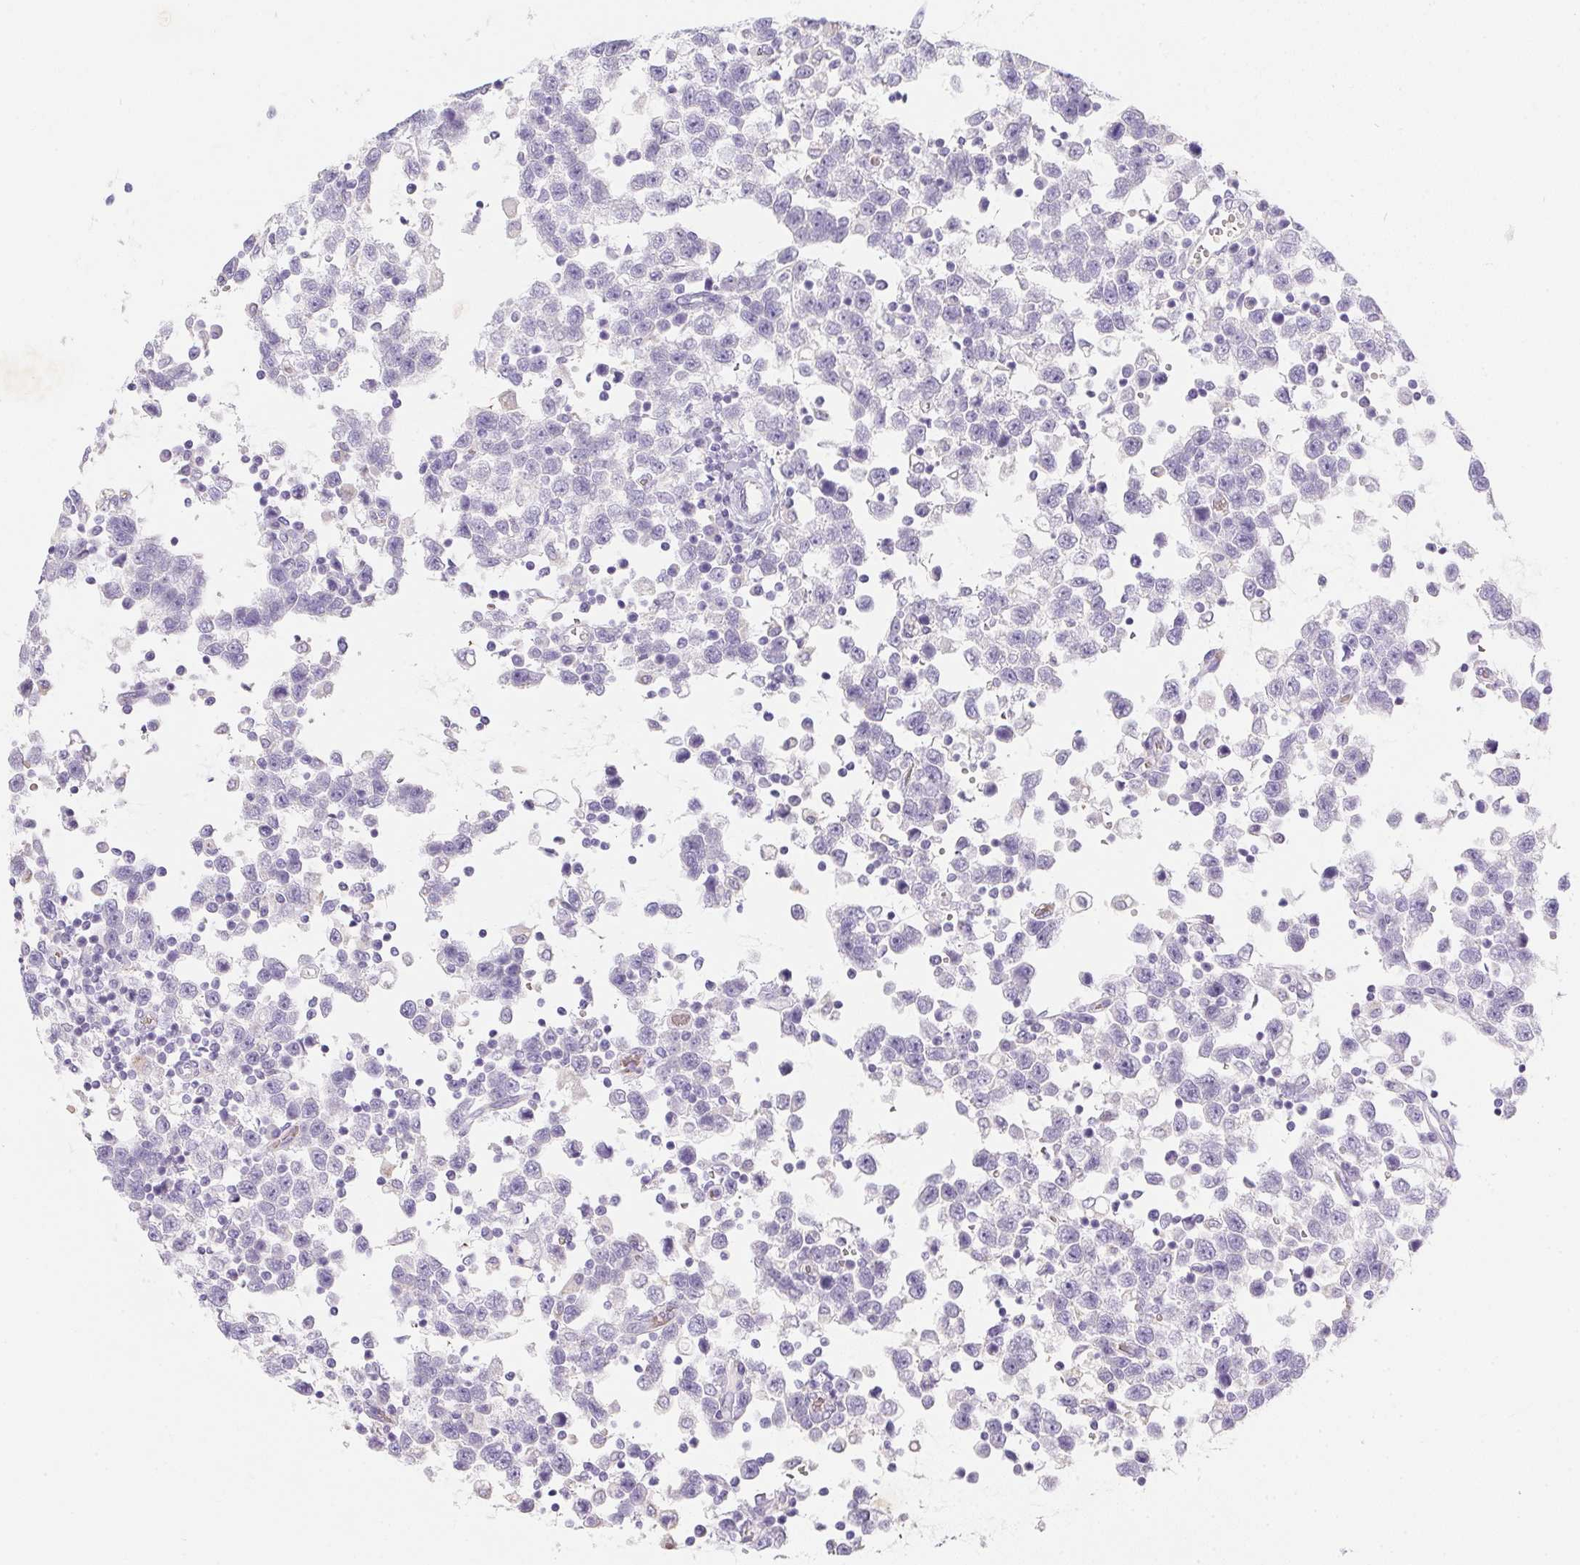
{"staining": {"intensity": "negative", "quantity": "none", "location": "none"}, "tissue": "testis cancer", "cell_type": "Tumor cells", "image_type": "cancer", "snomed": [{"axis": "morphology", "description": "Seminoma, NOS"}, {"axis": "topography", "description": "Testis"}], "caption": "The IHC photomicrograph has no significant expression in tumor cells of seminoma (testis) tissue.", "gene": "DCD", "patient": {"sex": "male", "age": 34}}